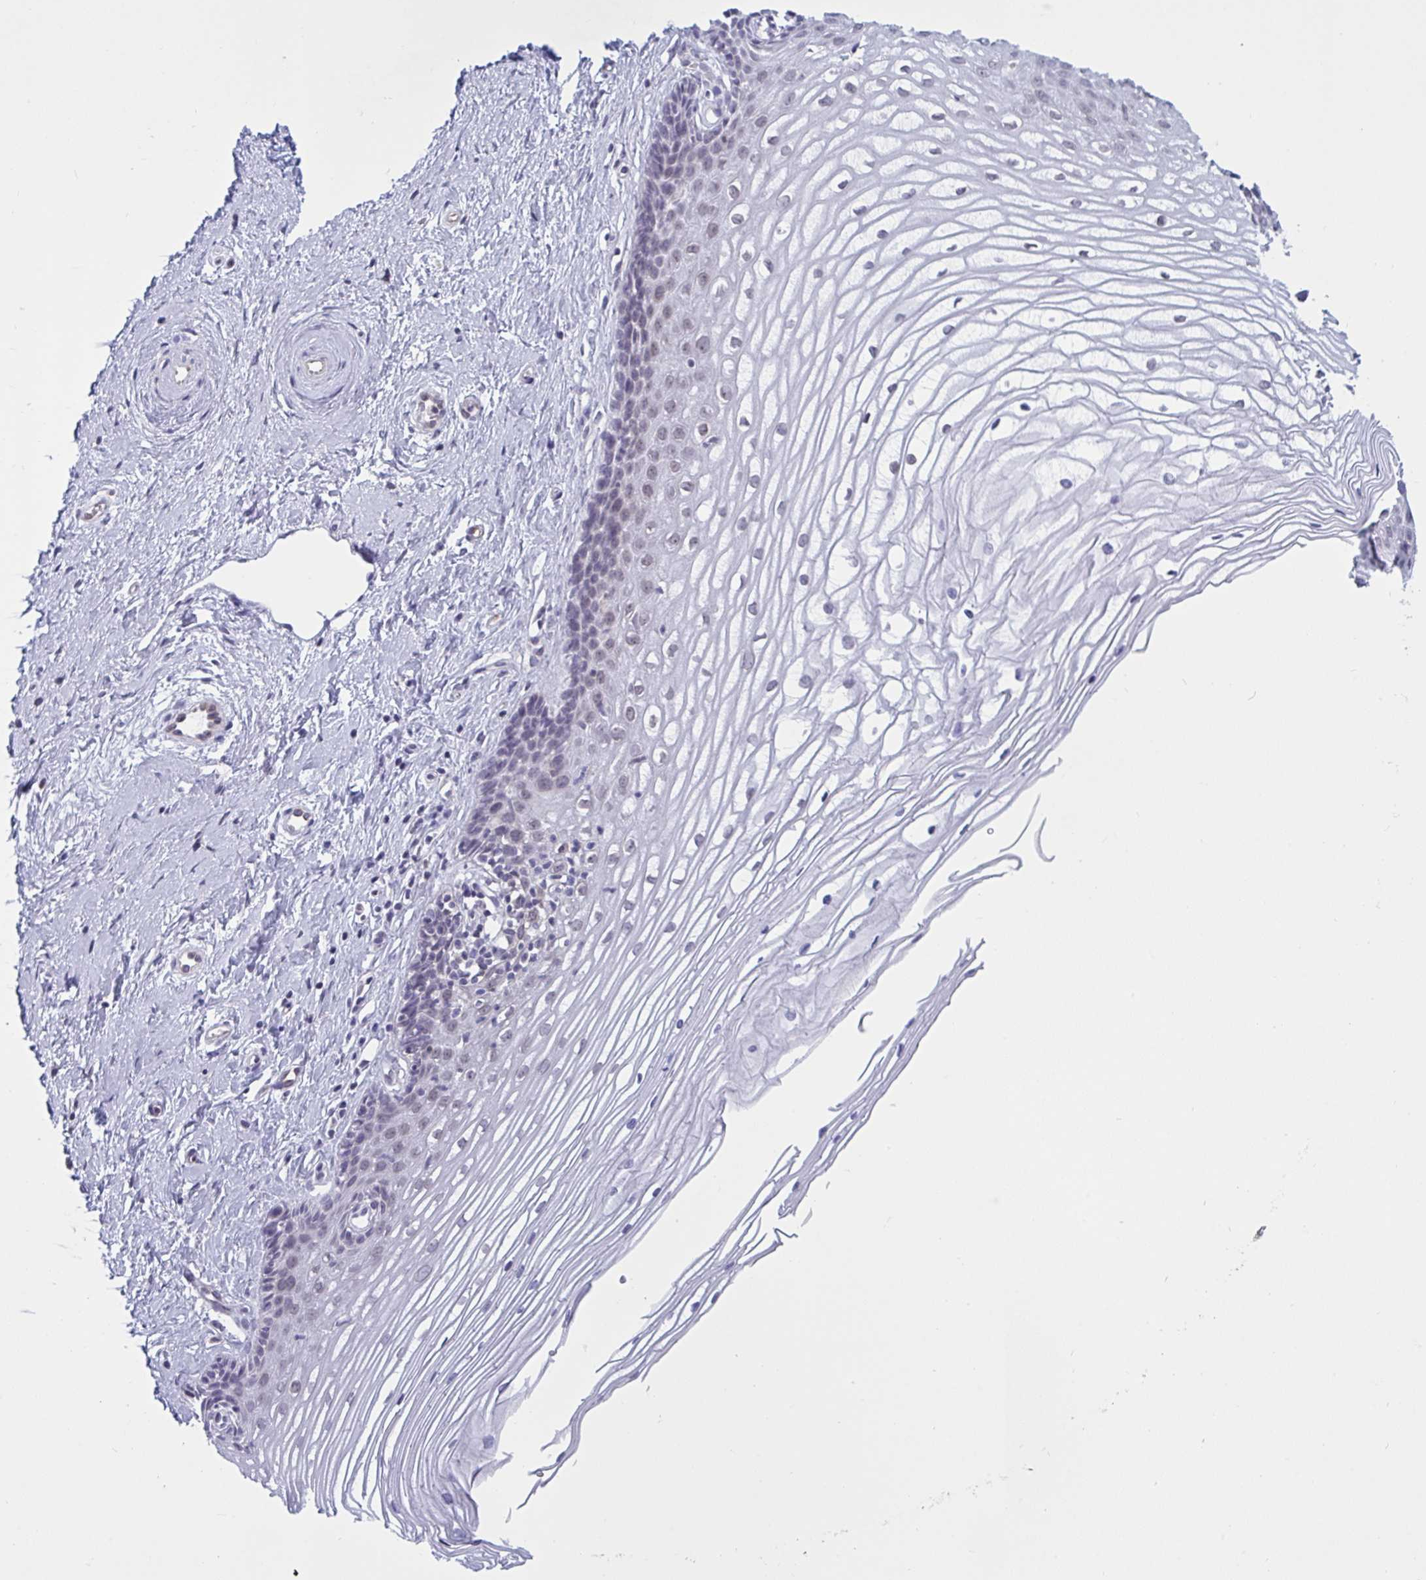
{"staining": {"intensity": "weak", "quantity": ">75%", "location": "nuclear"}, "tissue": "cervix", "cell_type": "Glandular cells", "image_type": "normal", "snomed": [{"axis": "morphology", "description": "Normal tissue, NOS"}, {"axis": "topography", "description": "Cervix"}], "caption": "Brown immunohistochemical staining in normal cervix exhibits weak nuclear positivity in about >75% of glandular cells. The staining was performed using DAB, with brown indicating positive protein expression. Nuclei are stained blue with hematoxylin.", "gene": "DOCK11", "patient": {"sex": "female", "age": 40}}